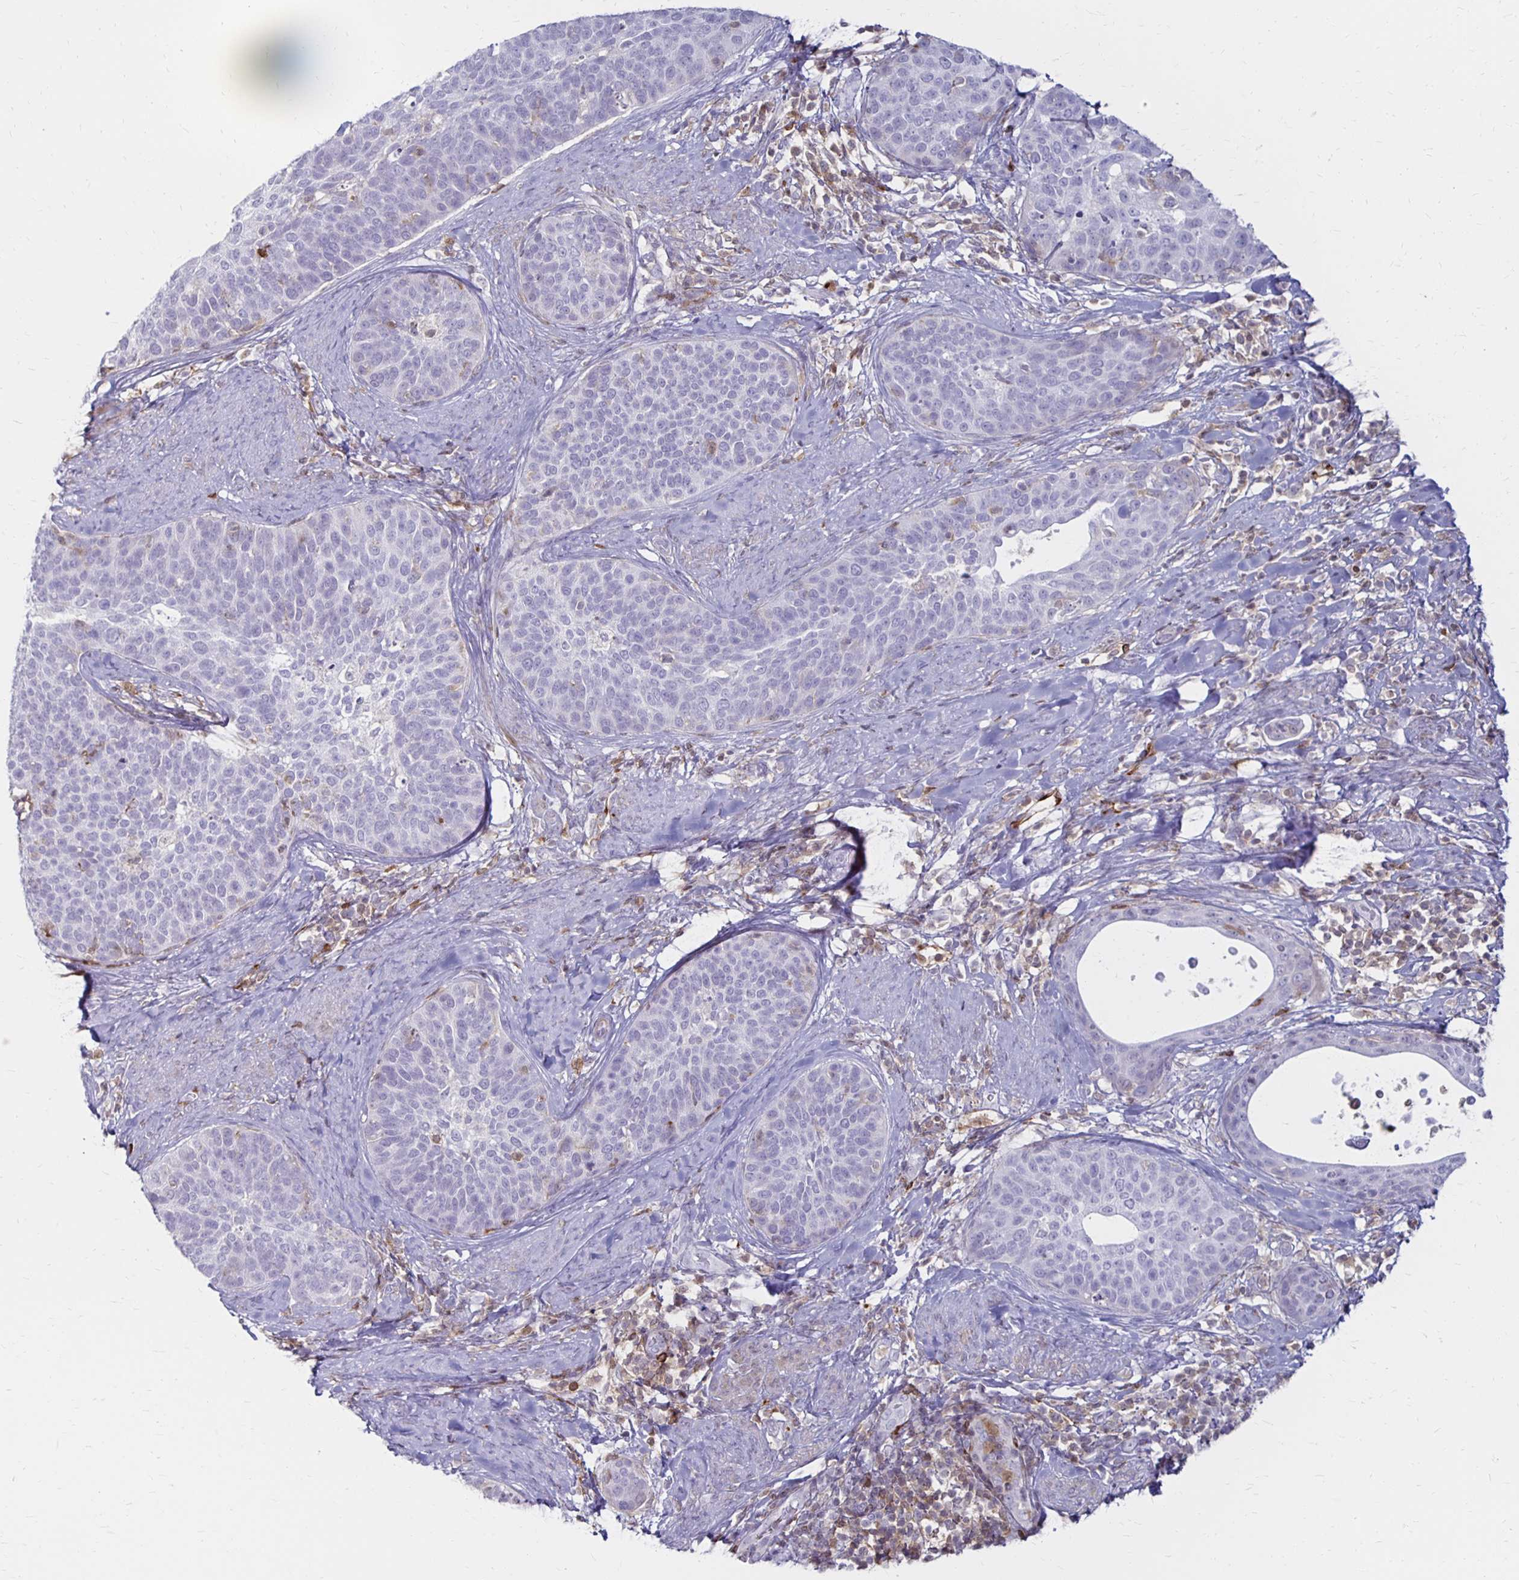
{"staining": {"intensity": "negative", "quantity": "none", "location": "none"}, "tissue": "cervical cancer", "cell_type": "Tumor cells", "image_type": "cancer", "snomed": [{"axis": "morphology", "description": "Squamous cell carcinoma, NOS"}, {"axis": "topography", "description": "Cervix"}], "caption": "Tumor cells show no significant positivity in cervical squamous cell carcinoma.", "gene": "CCL21", "patient": {"sex": "female", "age": 69}}